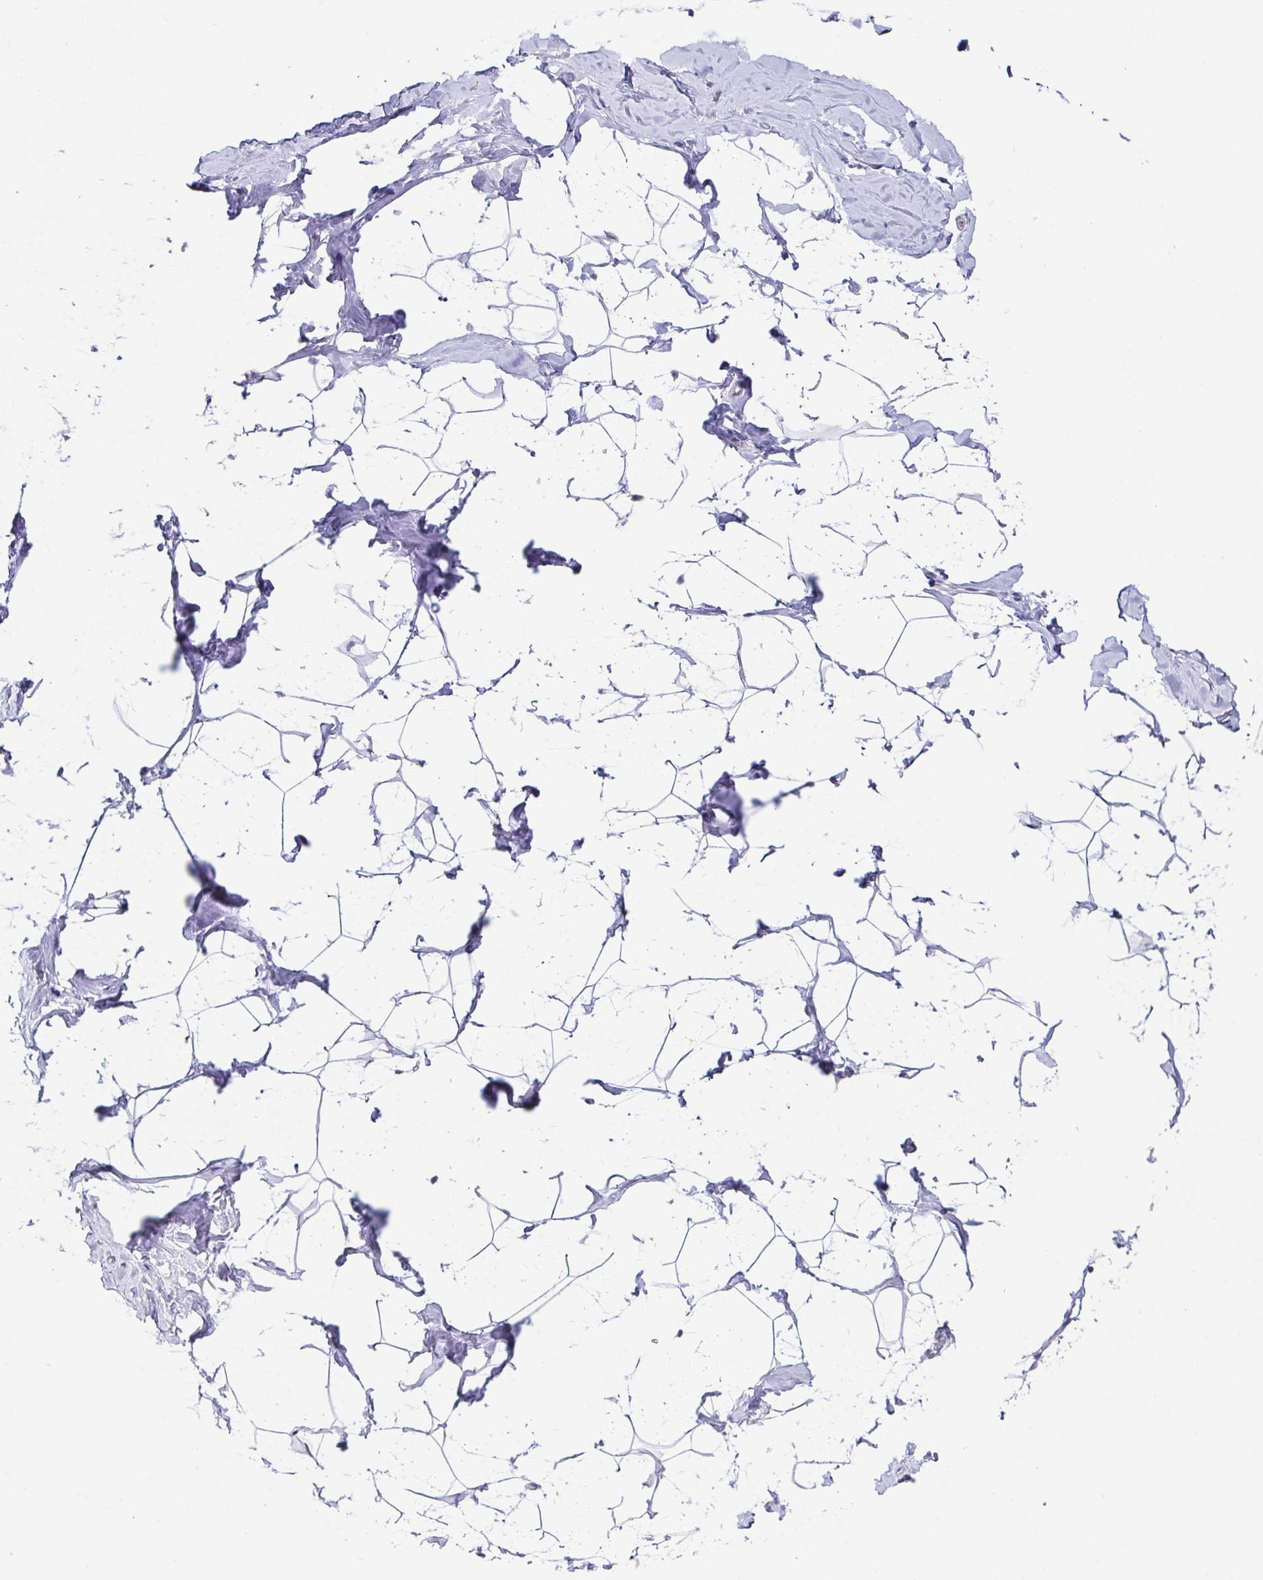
{"staining": {"intensity": "negative", "quantity": "none", "location": "none"}, "tissue": "breast", "cell_type": "Adipocytes", "image_type": "normal", "snomed": [{"axis": "morphology", "description": "Normal tissue, NOS"}, {"axis": "topography", "description": "Breast"}], "caption": "DAB immunohistochemical staining of normal breast reveals no significant expression in adipocytes.", "gene": "NEFH", "patient": {"sex": "female", "age": 32}}